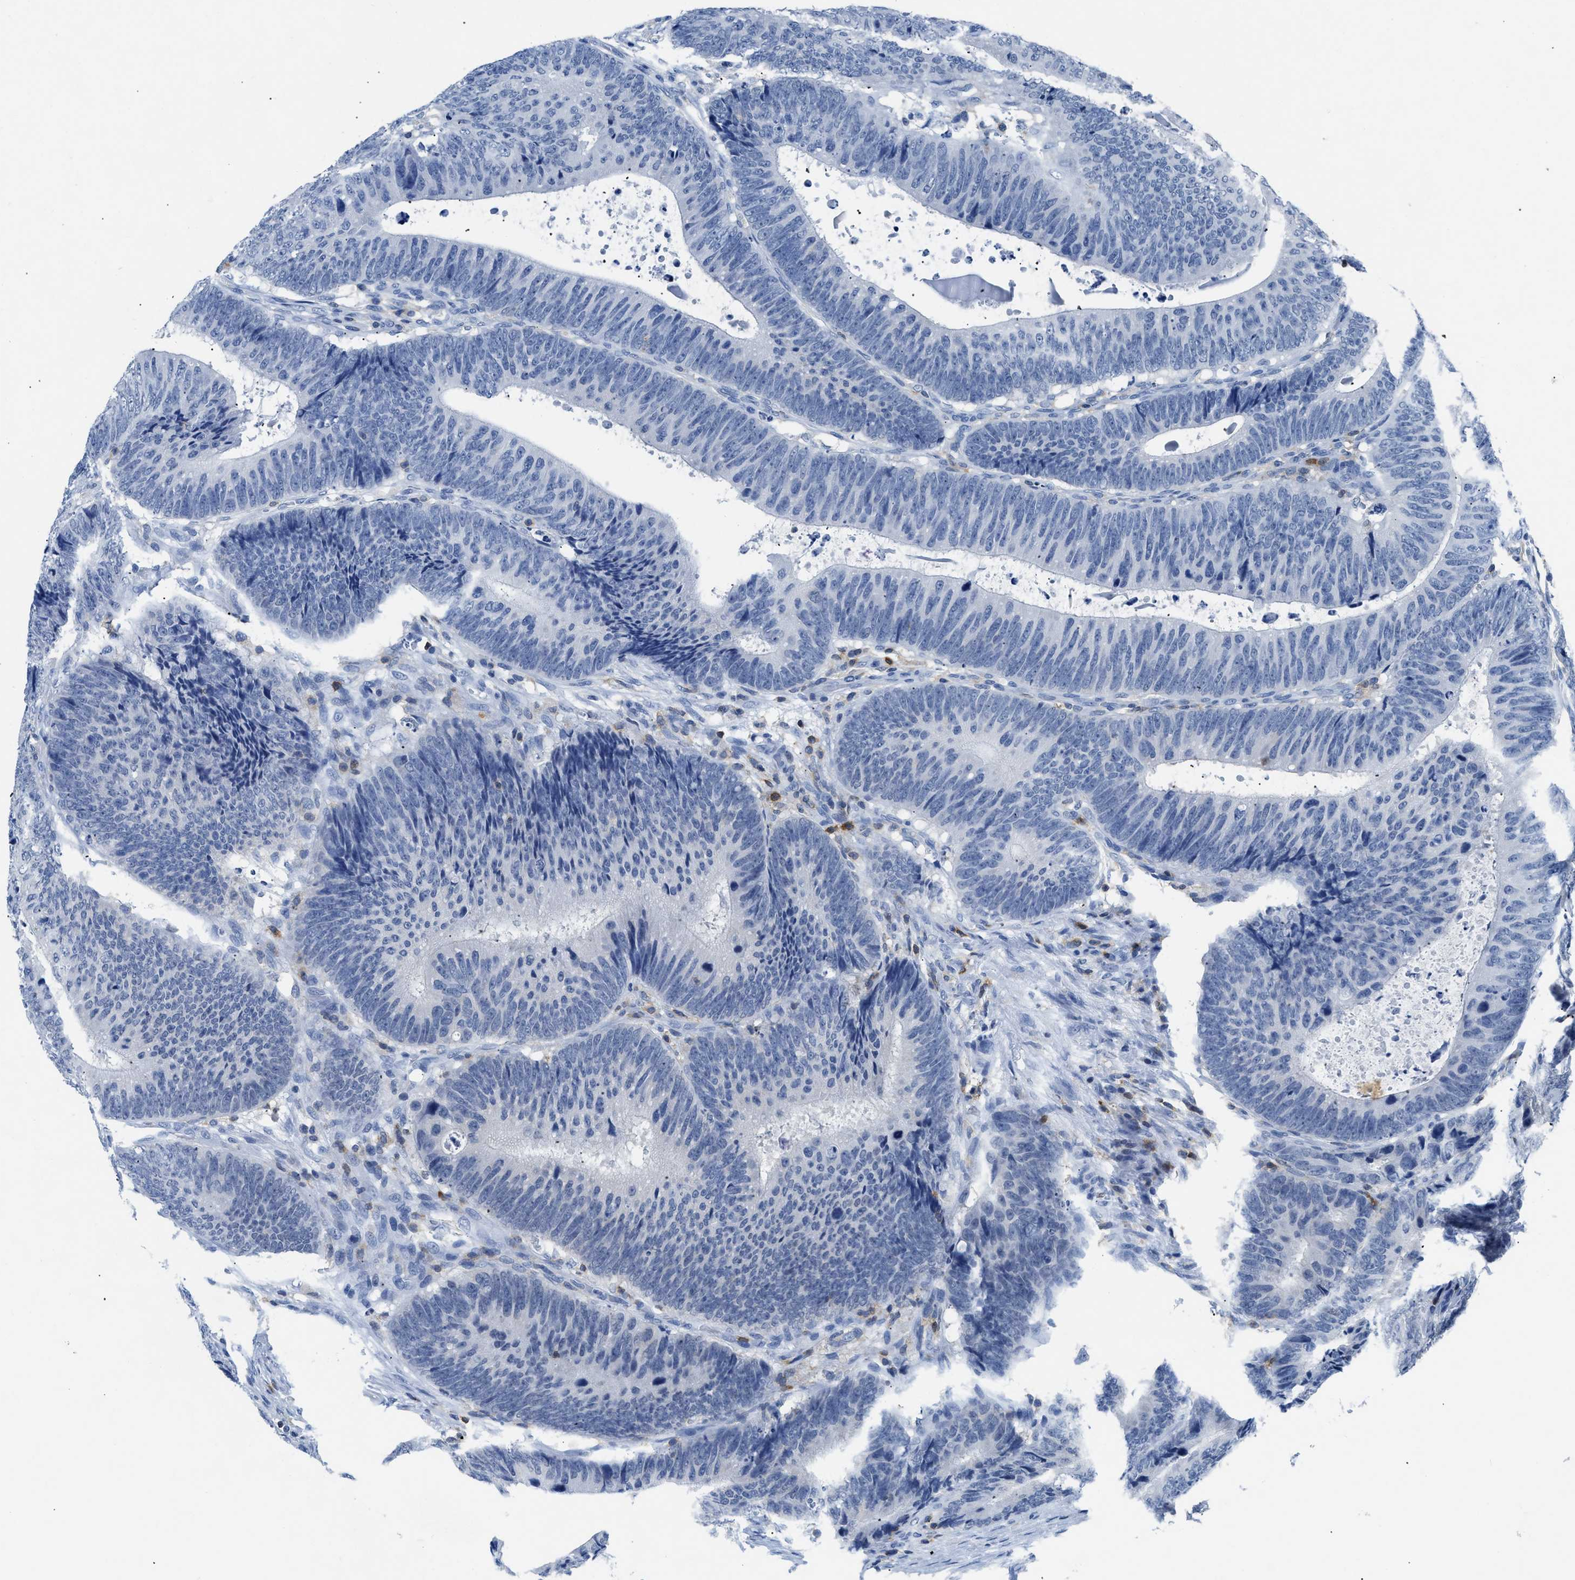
{"staining": {"intensity": "negative", "quantity": "none", "location": "none"}, "tissue": "colorectal cancer", "cell_type": "Tumor cells", "image_type": "cancer", "snomed": [{"axis": "morphology", "description": "Adenocarcinoma, NOS"}, {"axis": "topography", "description": "Colon"}], "caption": "A photomicrograph of colorectal adenocarcinoma stained for a protein reveals no brown staining in tumor cells.", "gene": "NFATC2", "patient": {"sex": "male", "age": 56}}